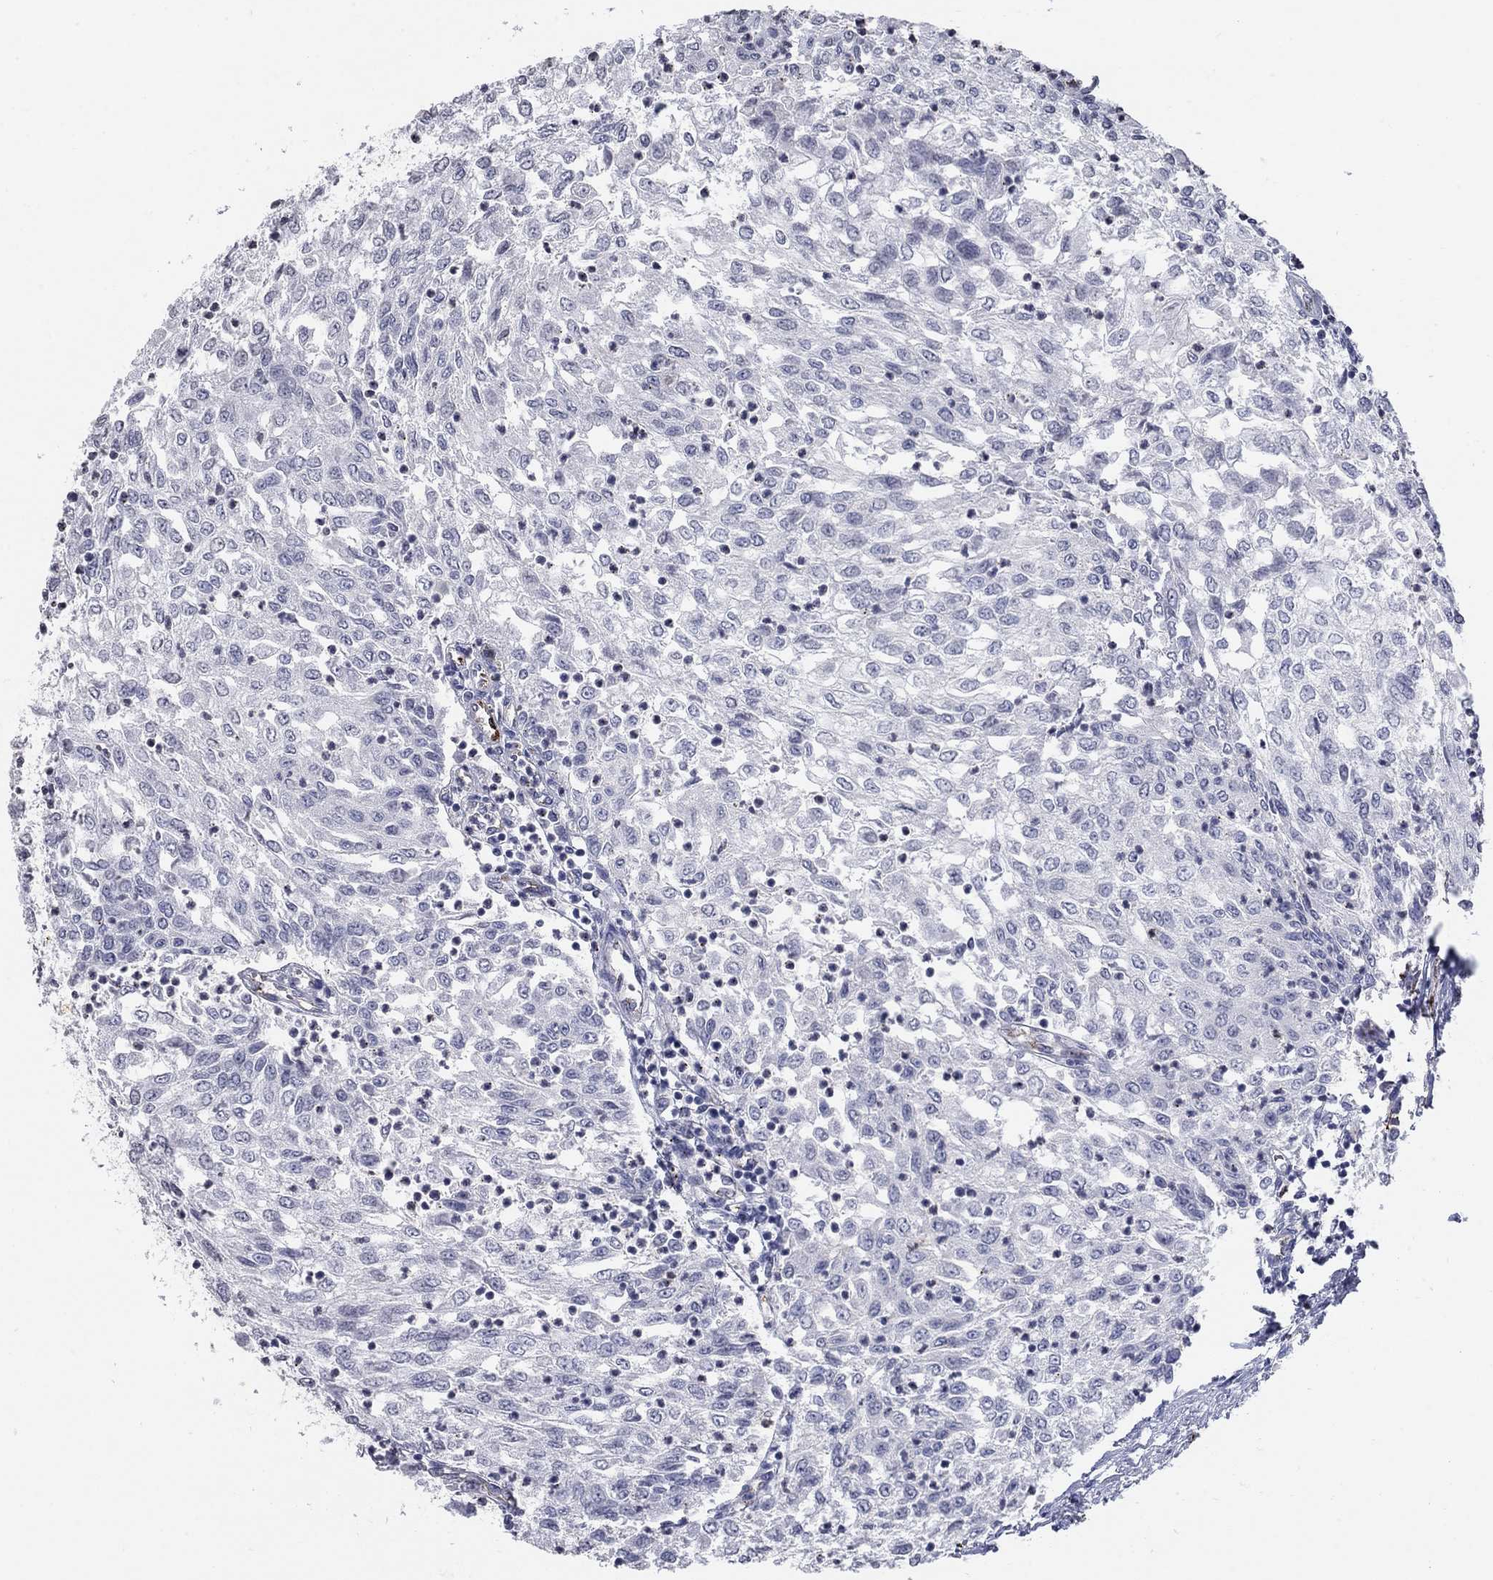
{"staining": {"intensity": "negative", "quantity": "none", "location": "none"}, "tissue": "urothelial cancer", "cell_type": "Tumor cells", "image_type": "cancer", "snomed": [{"axis": "morphology", "description": "Urothelial carcinoma, Low grade"}, {"axis": "topography", "description": "Urinary bladder"}], "caption": "Tumor cells show no significant expression in urothelial cancer. Brightfield microscopy of immunohistochemistry (IHC) stained with DAB (3,3'-diaminobenzidine) (brown) and hematoxylin (blue), captured at high magnification.", "gene": "TINAG", "patient": {"sex": "male", "age": 78}}